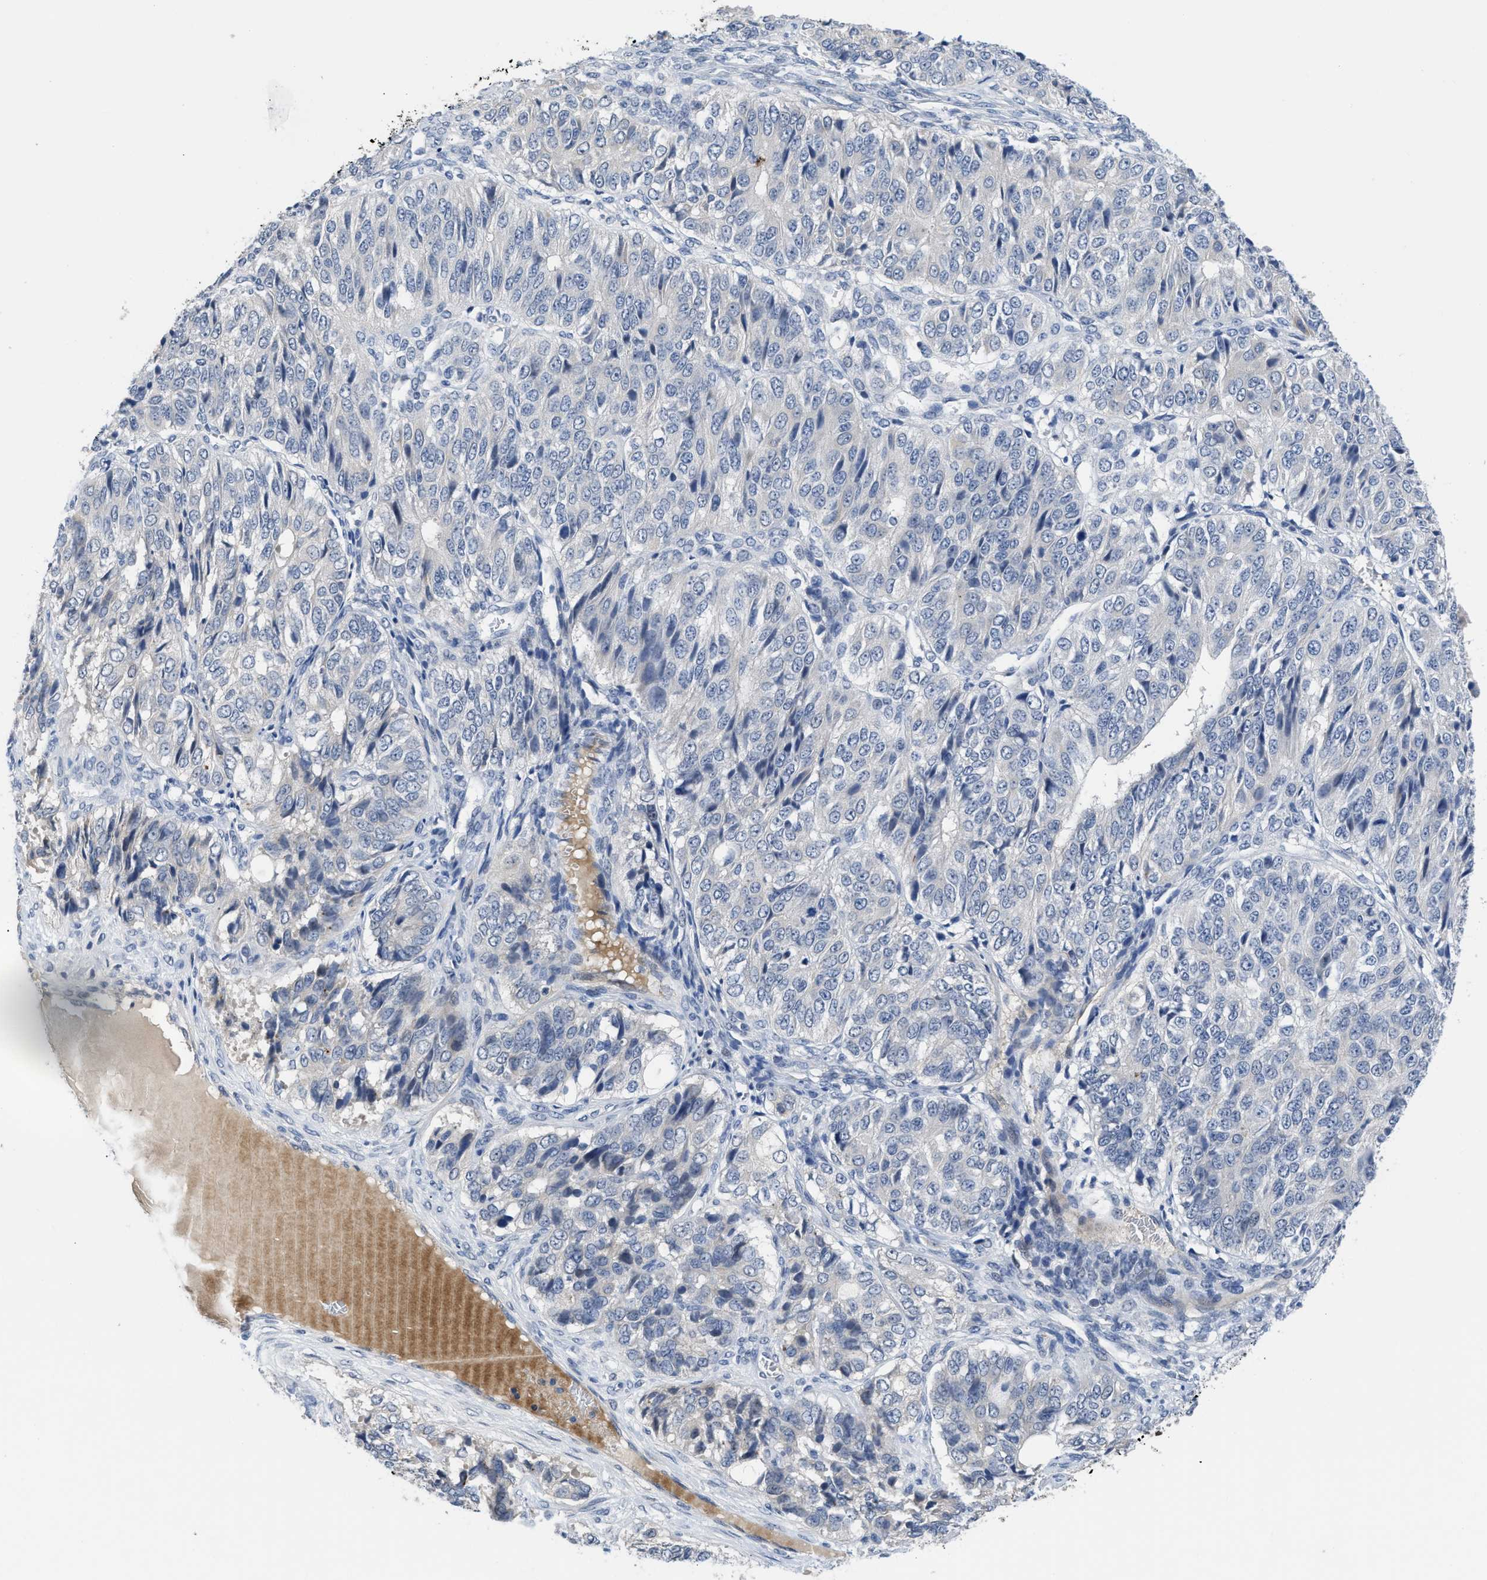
{"staining": {"intensity": "negative", "quantity": "none", "location": "none"}, "tissue": "ovarian cancer", "cell_type": "Tumor cells", "image_type": "cancer", "snomed": [{"axis": "morphology", "description": "Carcinoma, endometroid"}, {"axis": "topography", "description": "Ovary"}], "caption": "Immunohistochemistry of ovarian cancer shows no positivity in tumor cells.", "gene": "OR9K2", "patient": {"sex": "female", "age": 51}}